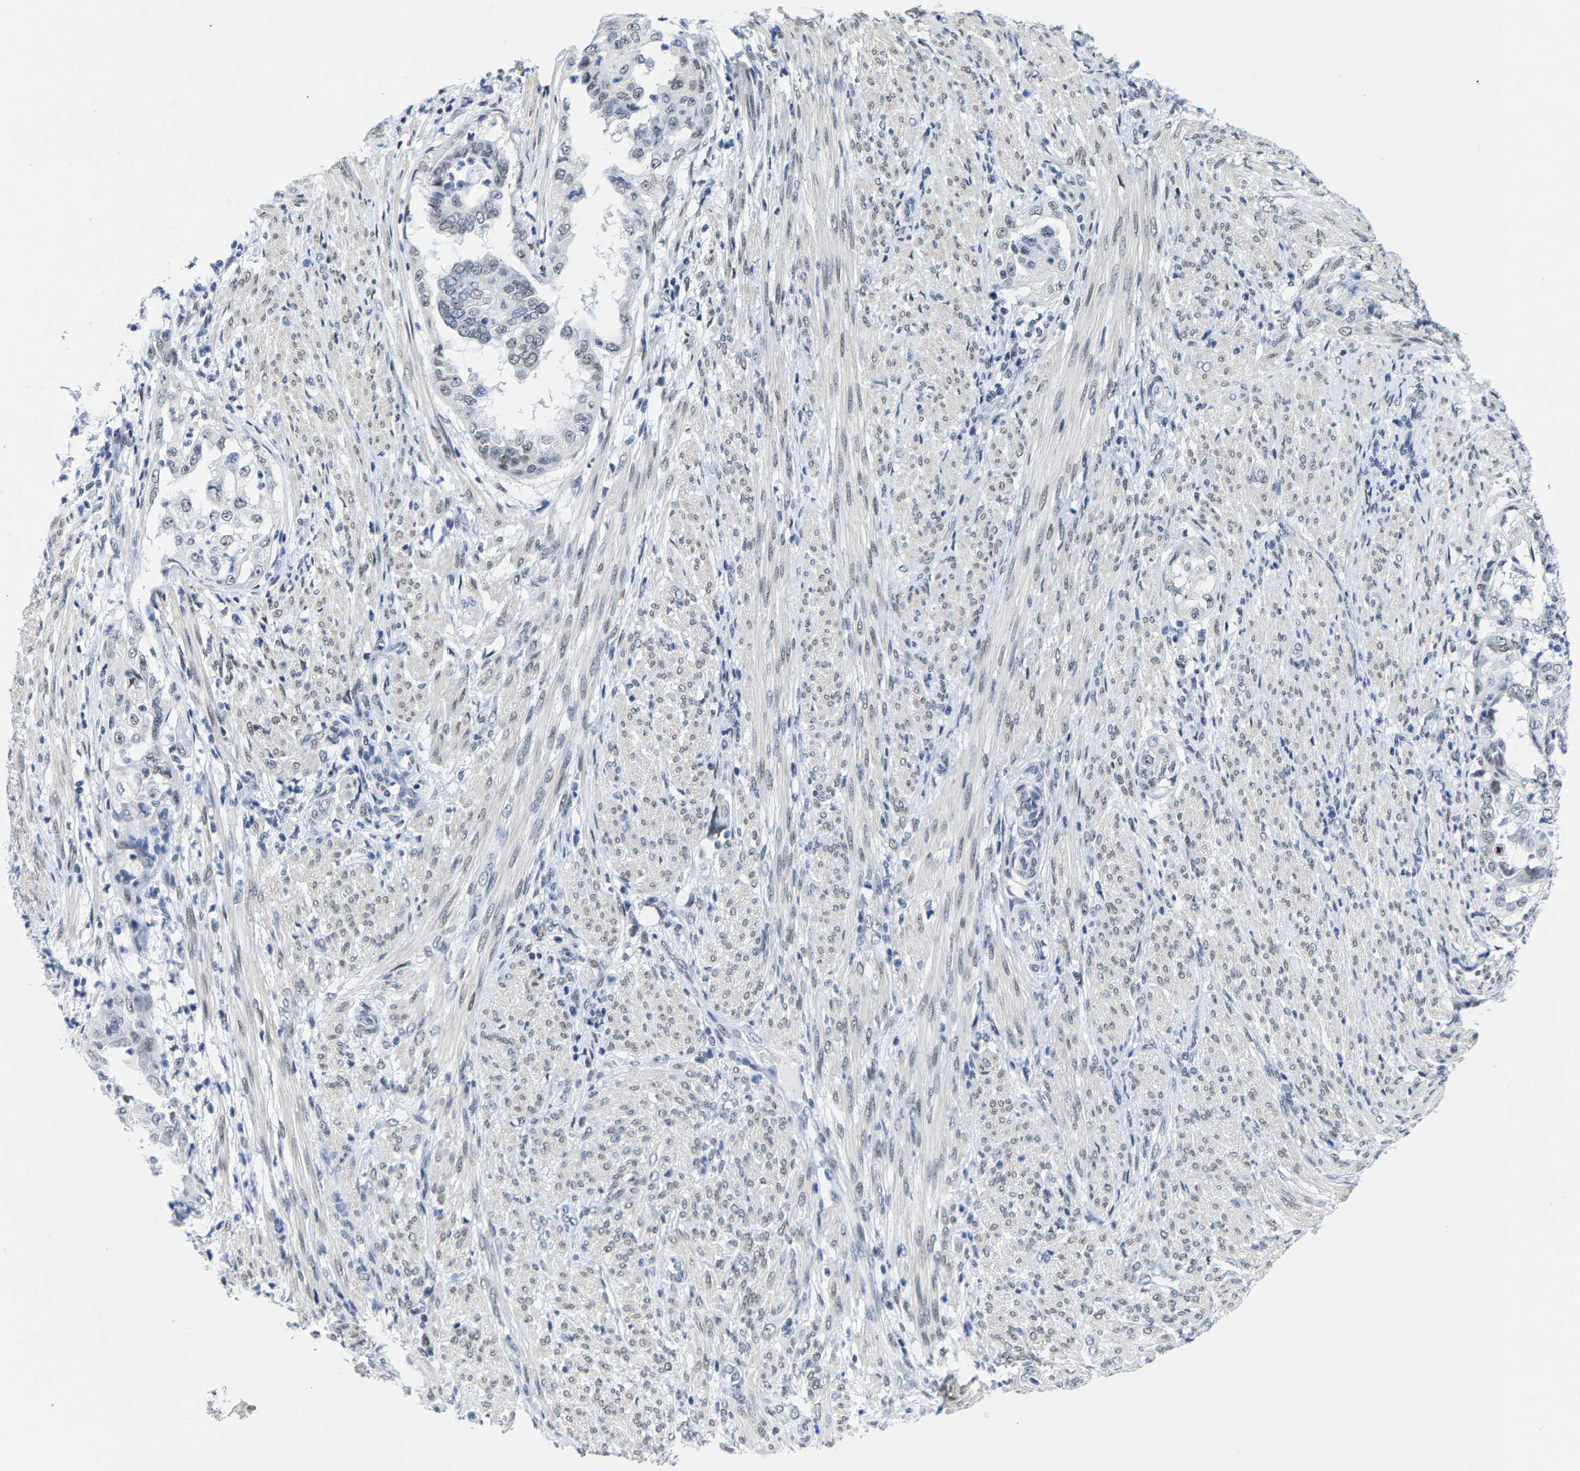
{"staining": {"intensity": "negative", "quantity": "none", "location": "none"}, "tissue": "endometrial cancer", "cell_type": "Tumor cells", "image_type": "cancer", "snomed": [{"axis": "morphology", "description": "Adenocarcinoma, NOS"}, {"axis": "topography", "description": "Endometrium"}], "caption": "An immunohistochemistry photomicrograph of endometrial cancer is shown. There is no staining in tumor cells of endometrial cancer. (Stains: DAB (3,3'-diaminobenzidine) immunohistochemistry (IHC) with hematoxylin counter stain, Microscopy: brightfield microscopy at high magnification).", "gene": "SETD1B", "patient": {"sex": "female", "age": 85}}